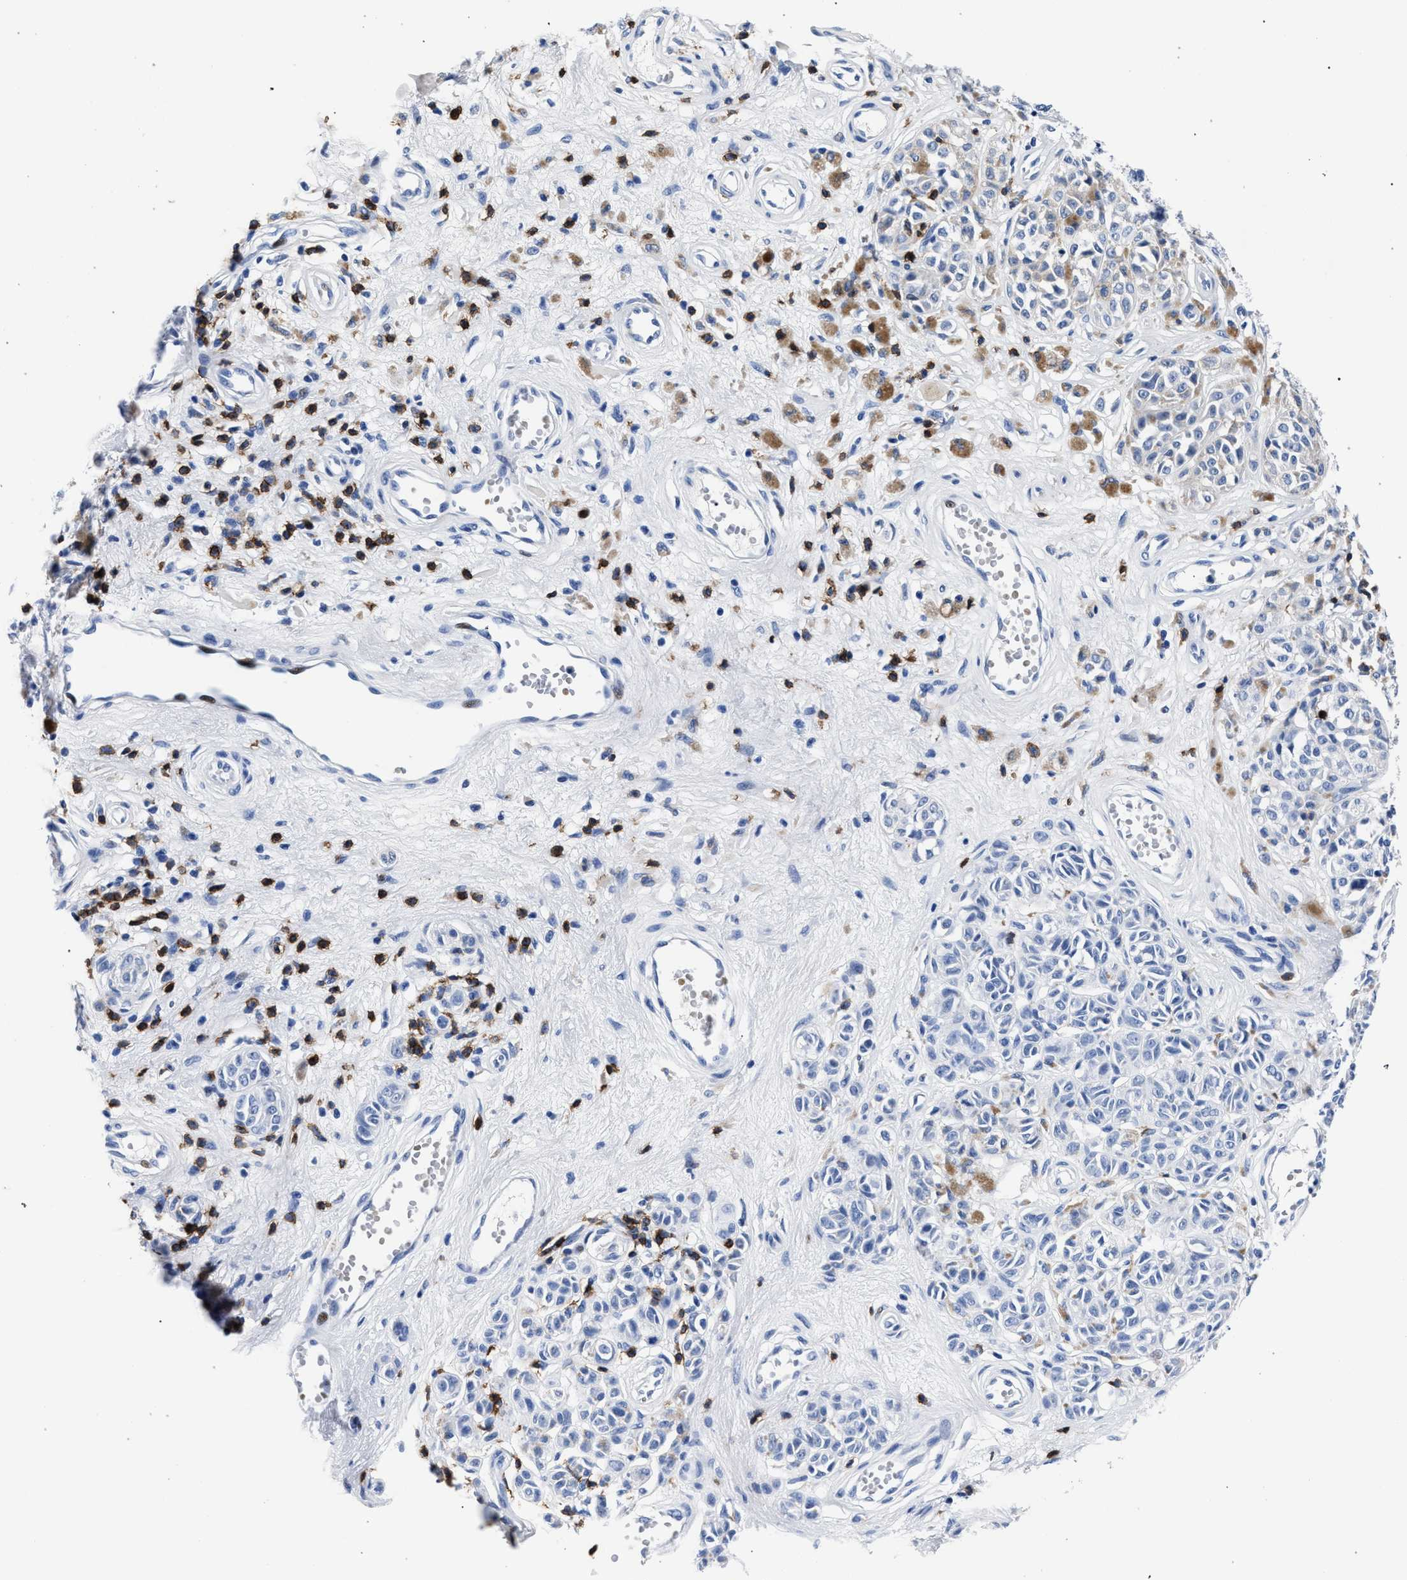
{"staining": {"intensity": "negative", "quantity": "none", "location": "none"}, "tissue": "melanoma", "cell_type": "Tumor cells", "image_type": "cancer", "snomed": [{"axis": "morphology", "description": "Malignant melanoma, NOS"}, {"axis": "topography", "description": "Skin"}], "caption": "IHC histopathology image of neoplastic tissue: malignant melanoma stained with DAB displays no significant protein staining in tumor cells.", "gene": "KLRK1", "patient": {"sex": "female", "age": 64}}